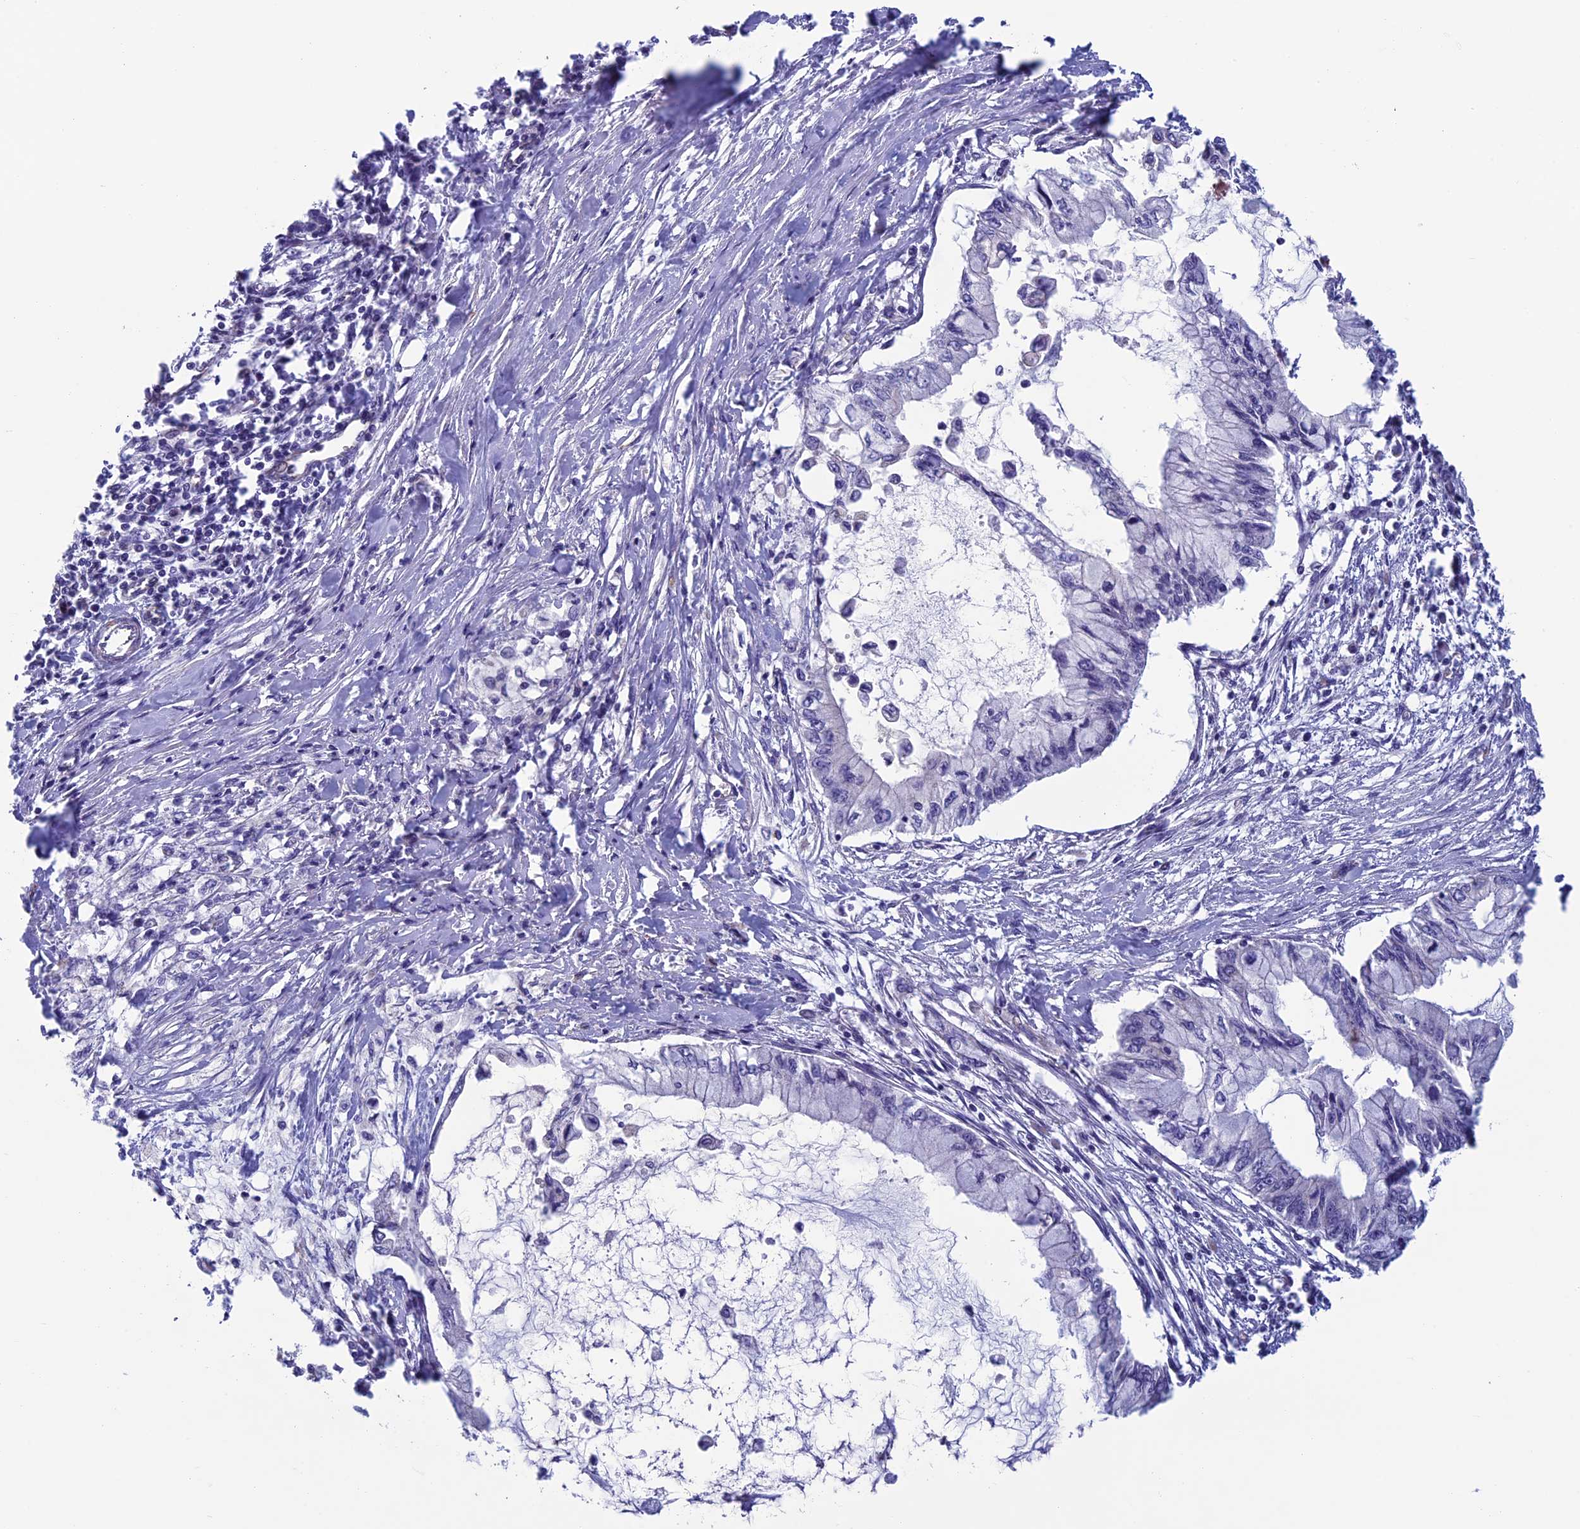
{"staining": {"intensity": "negative", "quantity": "none", "location": "none"}, "tissue": "pancreatic cancer", "cell_type": "Tumor cells", "image_type": "cancer", "snomed": [{"axis": "morphology", "description": "Adenocarcinoma, NOS"}, {"axis": "topography", "description": "Pancreas"}], "caption": "Tumor cells show no significant positivity in pancreatic adenocarcinoma. (DAB IHC with hematoxylin counter stain).", "gene": "MFSD12", "patient": {"sex": "male", "age": 48}}